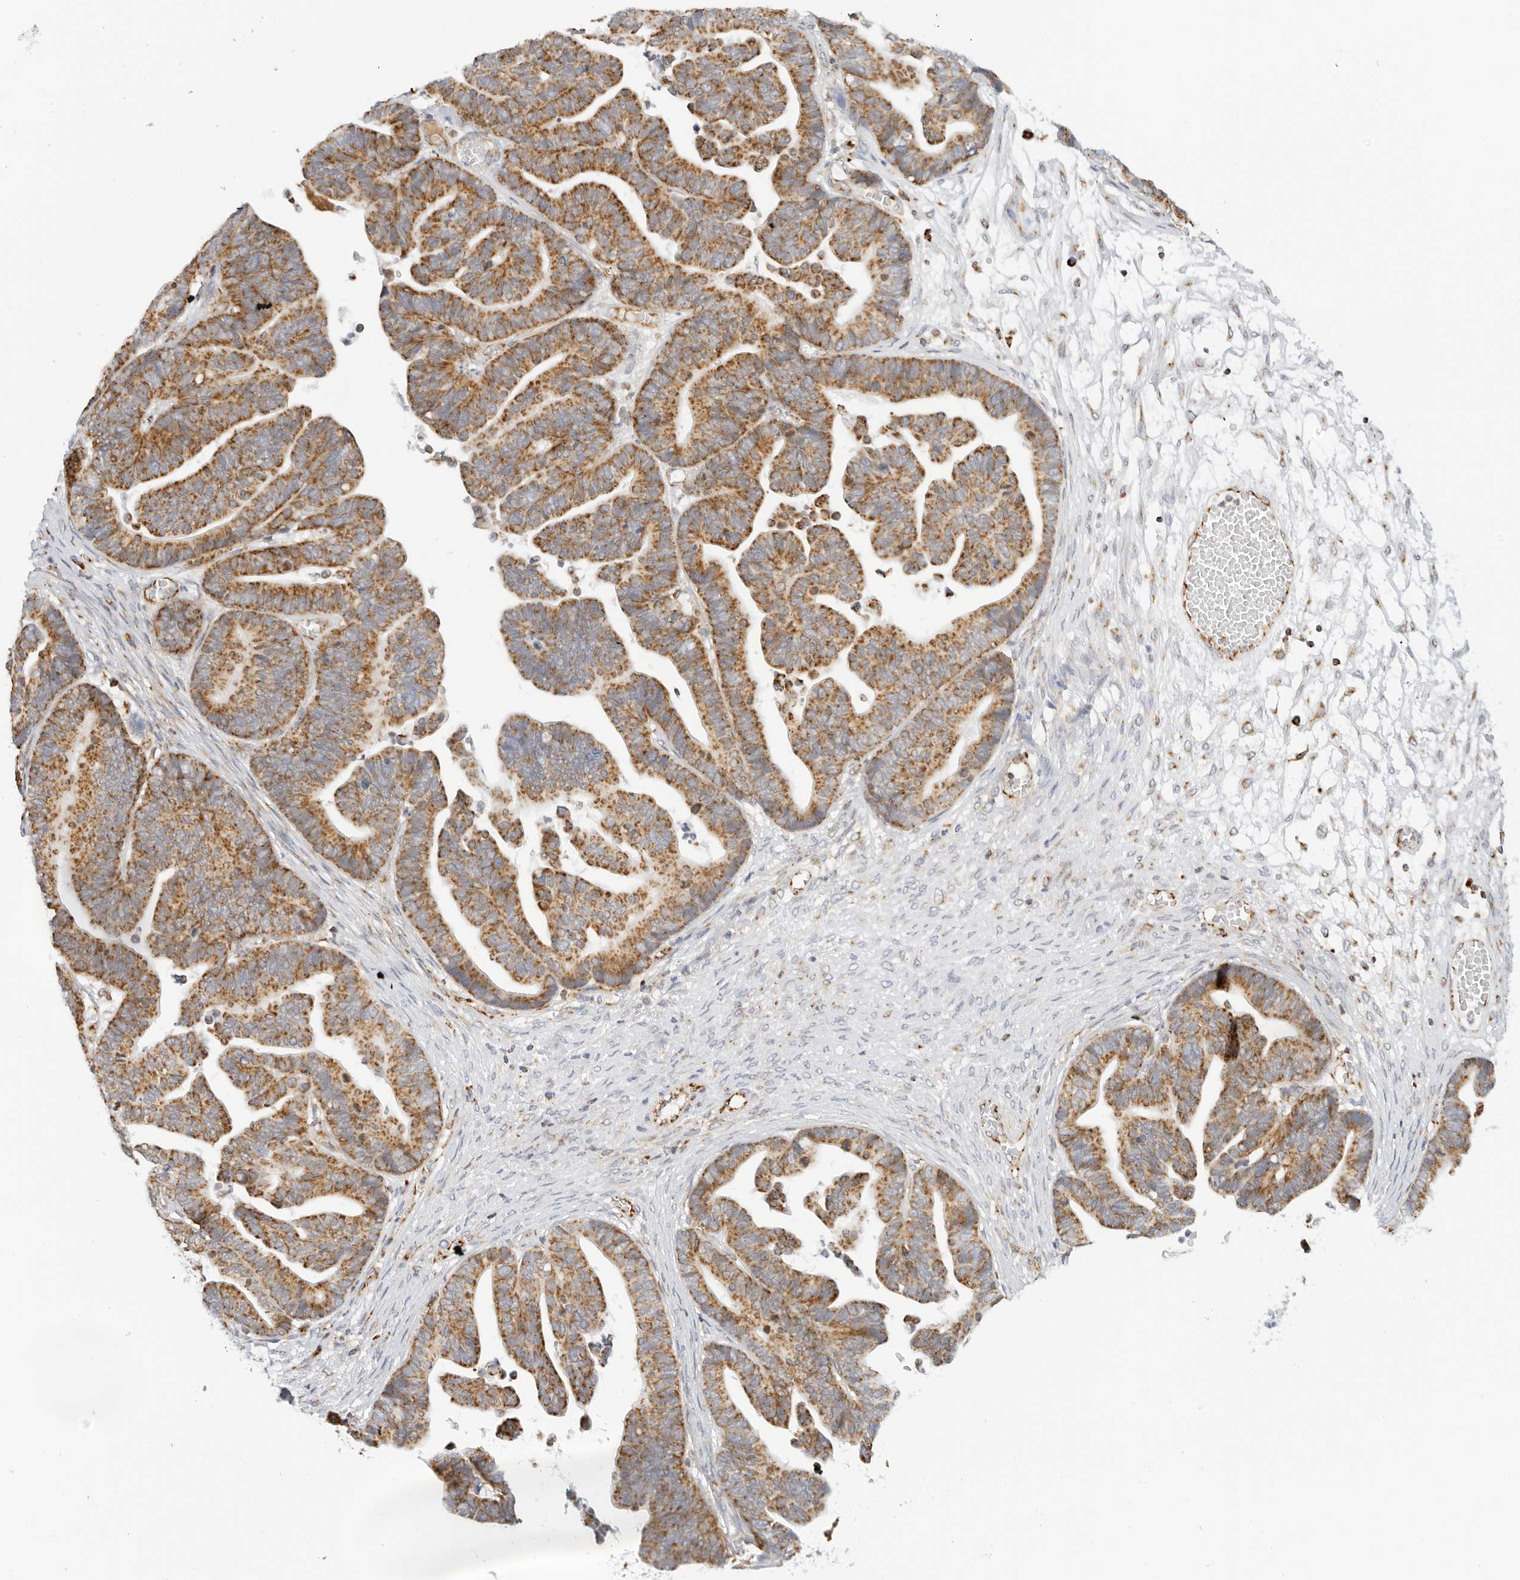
{"staining": {"intensity": "strong", "quantity": ">75%", "location": "cytoplasmic/membranous"}, "tissue": "ovarian cancer", "cell_type": "Tumor cells", "image_type": "cancer", "snomed": [{"axis": "morphology", "description": "Cystadenocarcinoma, serous, NOS"}, {"axis": "topography", "description": "Ovary"}], "caption": "Immunohistochemical staining of human ovarian cancer (serous cystadenocarcinoma) displays high levels of strong cytoplasmic/membranous expression in about >75% of tumor cells. The protein is shown in brown color, while the nuclei are stained blue.", "gene": "RC3H1", "patient": {"sex": "female", "age": 56}}